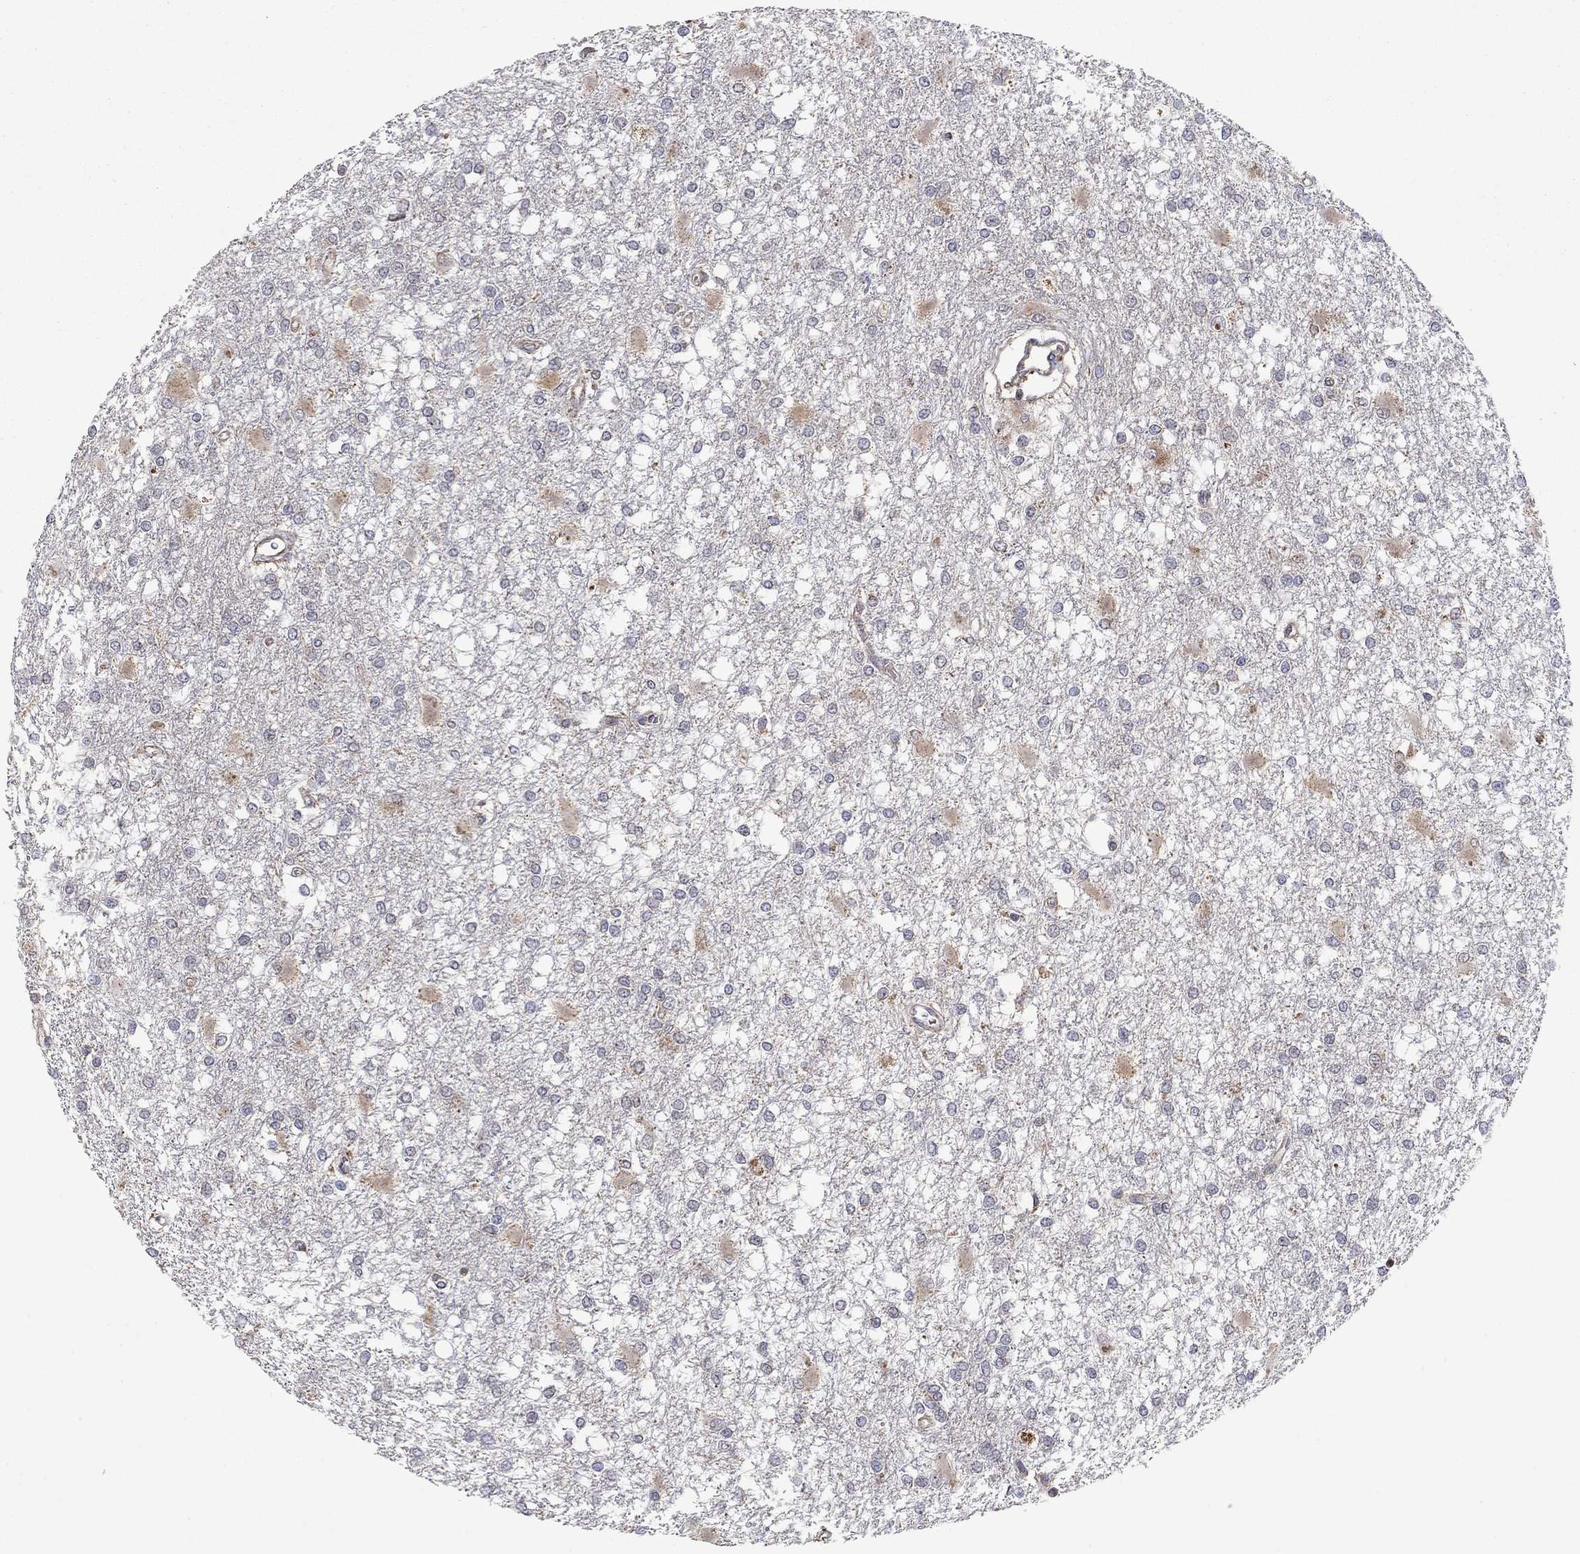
{"staining": {"intensity": "weak", "quantity": "<25%", "location": "cytoplasmic/membranous"}, "tissue": "glioma", "cell_type": "Tumor cells", "image_type": "cancer", "snomed": [{"axis": "morphology", "description": "Glioma, malignant, High grade"}, {"axis": "topography", "description": "Cerebral cortex"}], "caption": "Immunohistochemistry (IHC) of glioma exhibits no positivity in tumor cells. The staining was performed using DAB (3,3'-diaminobenzidine) to visualize the protein expression in brown, while the nuclei were stained in blue with hematoxylin (Magnification: 20x).", "gene": "IDS", "patient": {"sex": "male", "age": 79}}